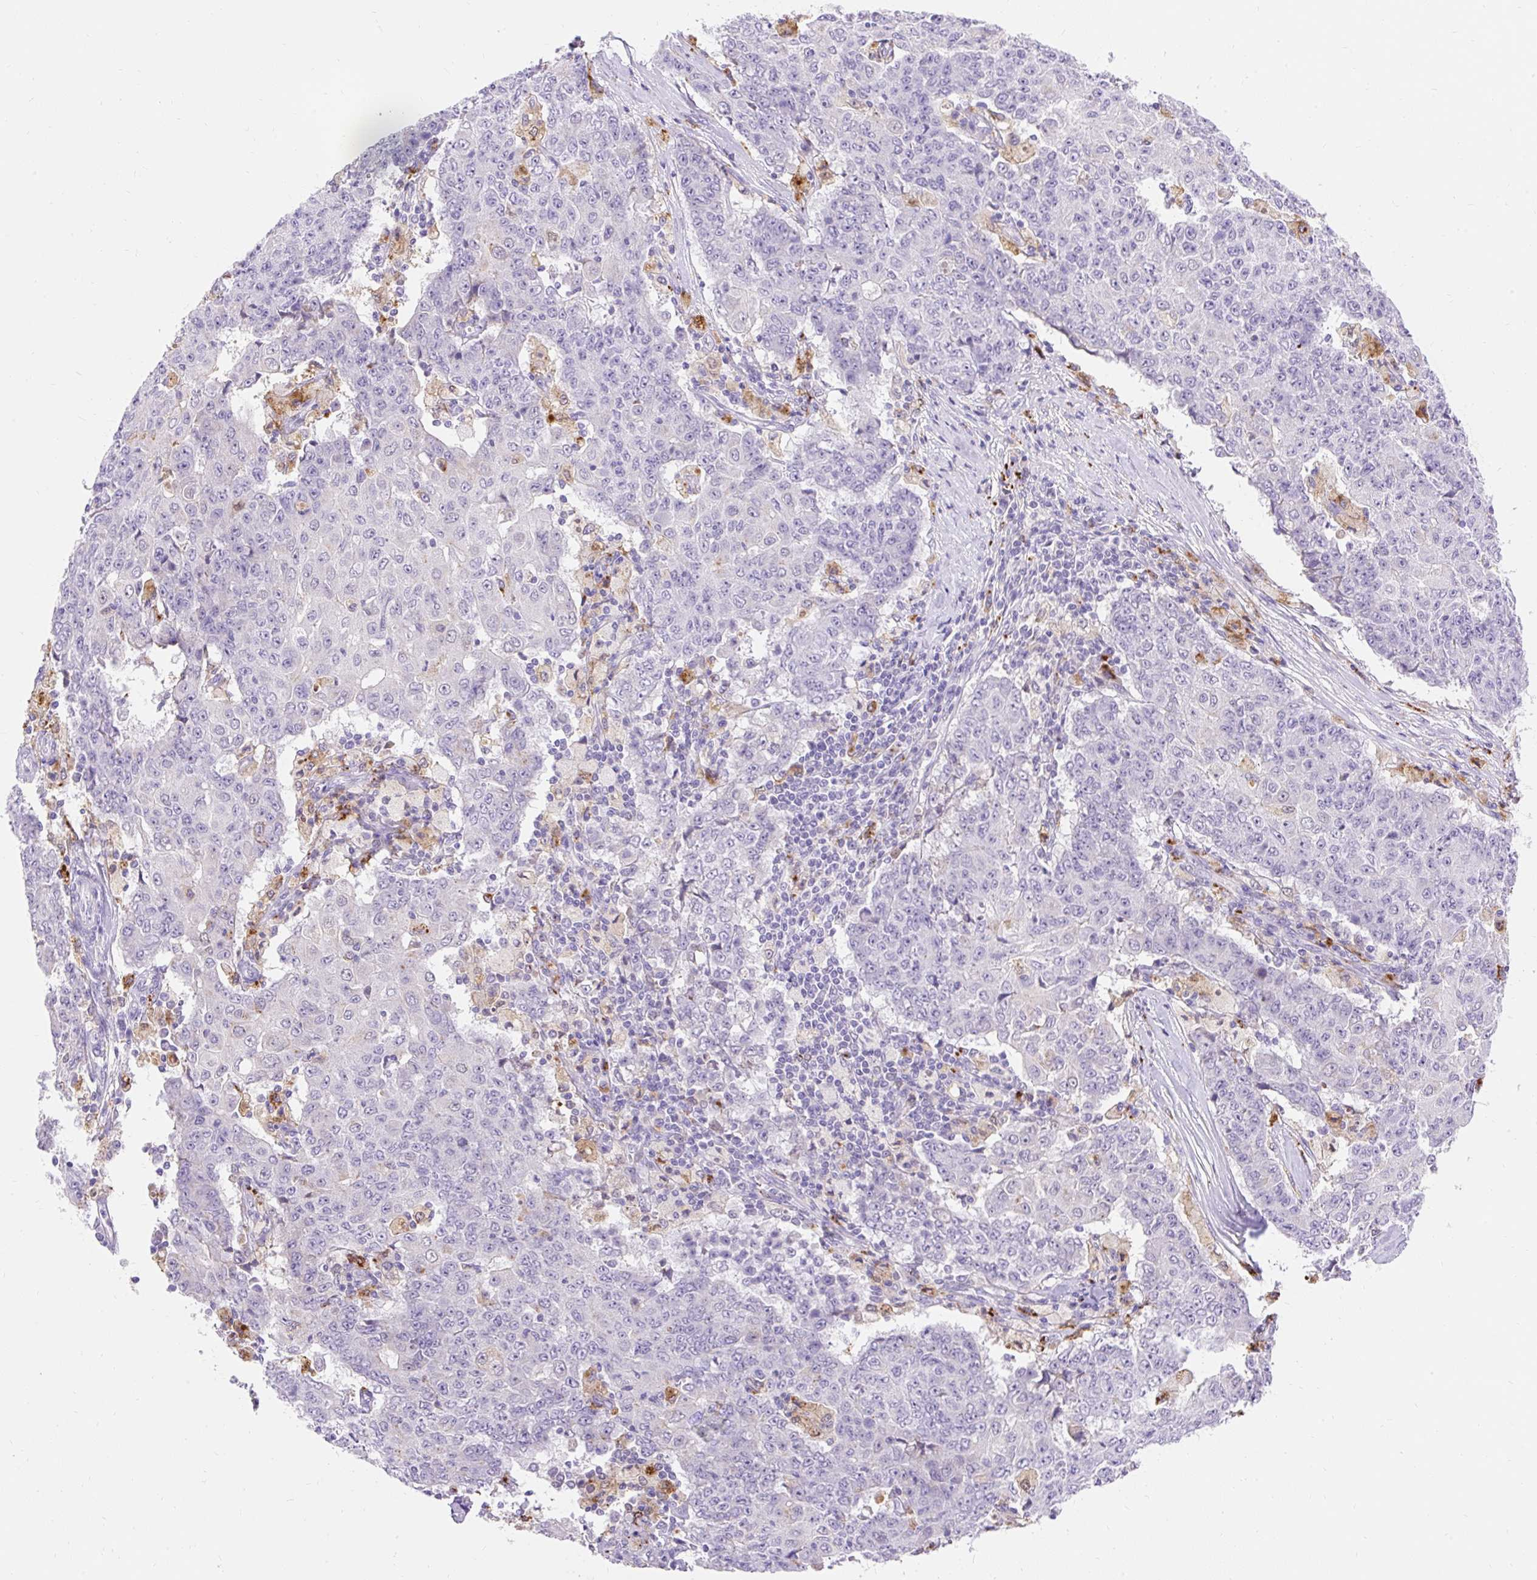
{"staining": {"intensity": "negative", "quantity": "none", "location": "none"}, "tissue": "ovarian cancer", "cell_type": "Tumor cells", "image_type": "cancer", "snomed": [{"axis": "morphology", "description": "Carcinoma, endometroid"}, {"axis": "topography", "description": "Ovary"}], "caption": "IHC image of neoplastic tissue: human endometroid carcinoma (ovarian) stained with DAB (3,3'-diaminobenzidine) reveals no significant protein expression in tumor cells.", "gene": "TMEM150C", "patient": {"sex": "female", "age": 42}}